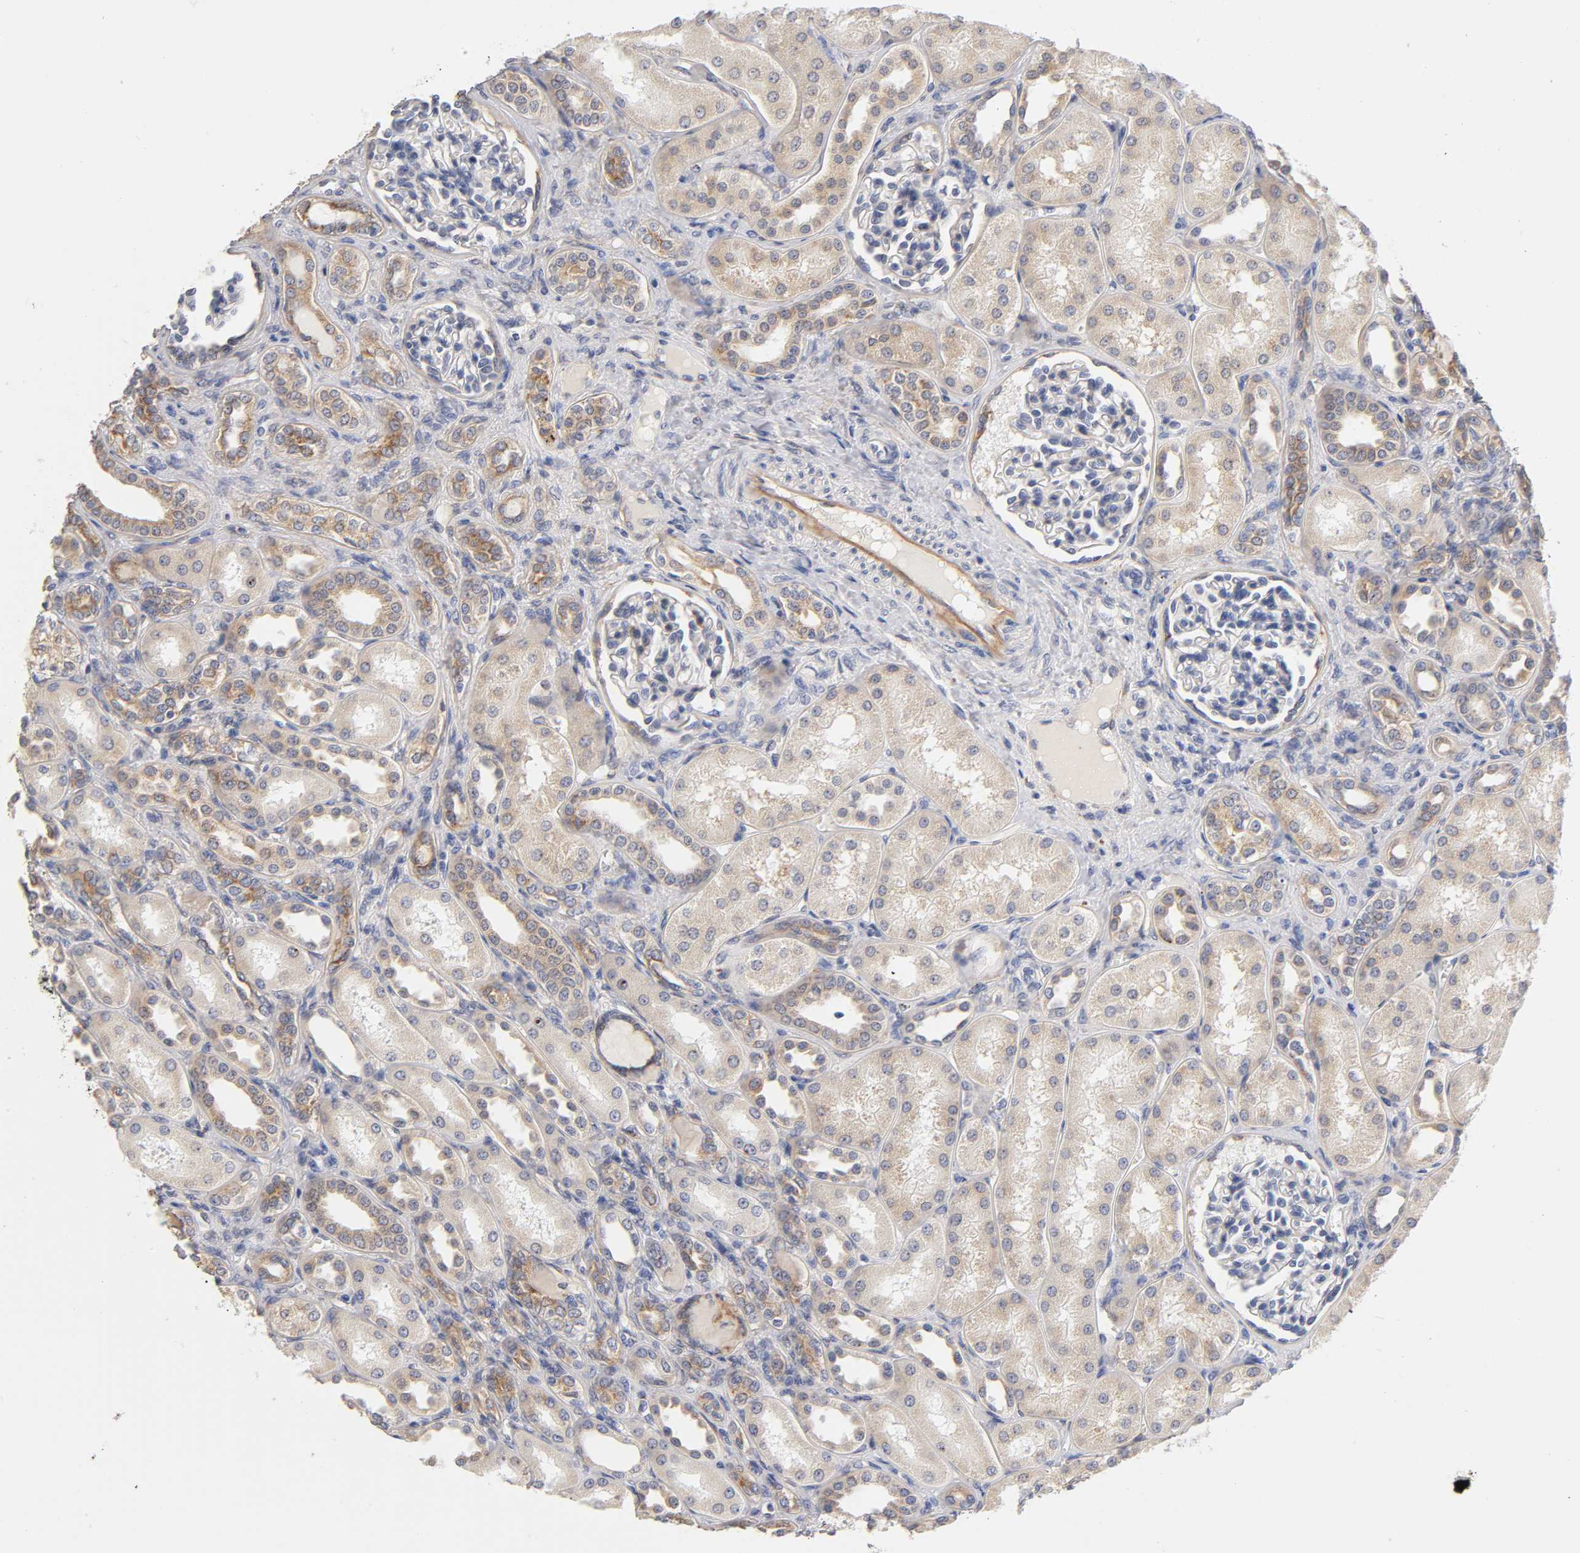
{"staining": {"intensity": "negative", "quantity": "none", "location": "none"}, "tissue": "kidney", "cell_type": "Cells in glomeruli", "image_type": "normal", "snomed": [{"axis": "morphology", "description": "Normal tissue, NOS"}, {"axis": "topography", "description": "Kidney"}], "caption": "This histopathology image is of benign kidney stained with IHC to label a protein in brown with the nuclei are counter-stained blue. There is no expression in cells in glomeruli.", "gene": "LAMB1", "patient": {"sex": "male", "age": 7}}